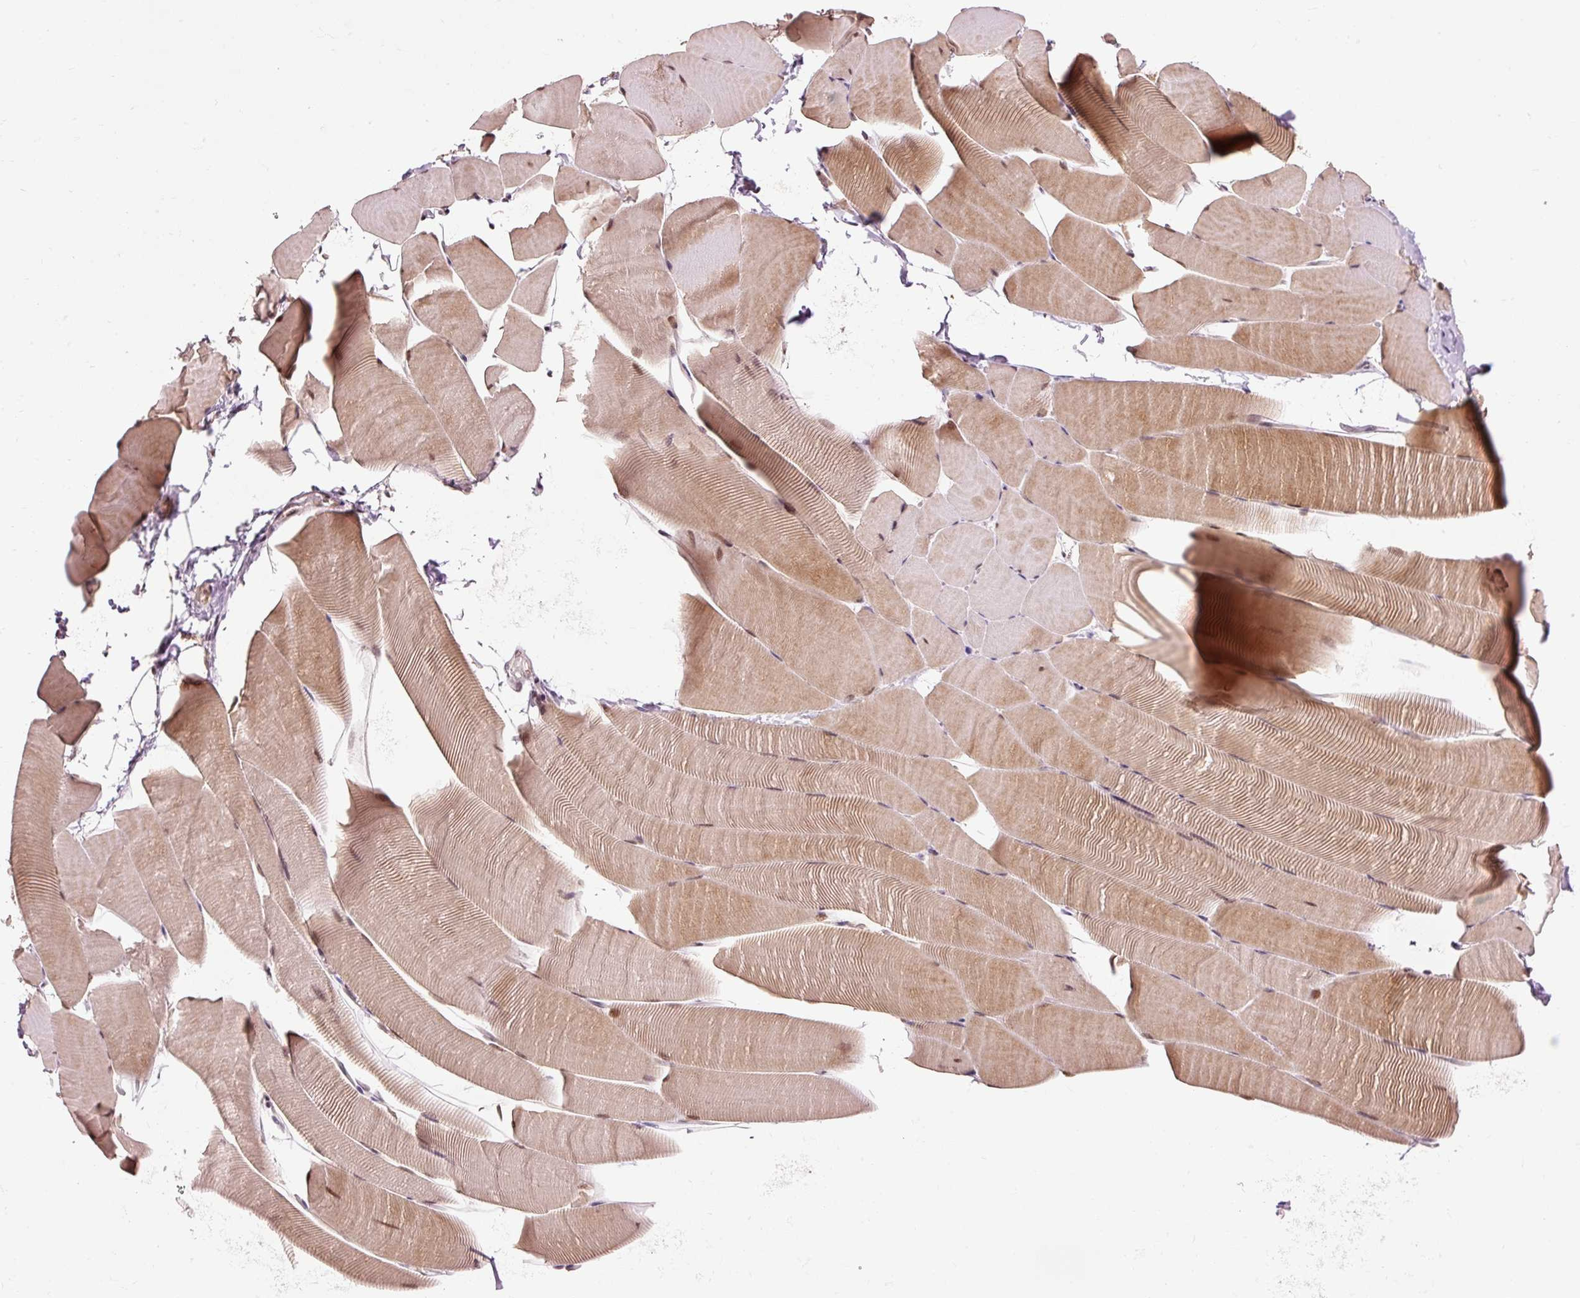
{"staining": {"intensity": "moderate", "quantity": ">75%", "location": "cytoplasmic/membranous,nuclear"}, "tissue": "skeletal muscle", "cell_type": "Myocytes", "image_type": "normal", "snomed": [{"axis": "morphology", "description": "Normal tissue, NOS"}, {"axis": "topography", "description": "Skeletal muscle"}], "caption": "Skeletal muscle stained with immunohistochemistry demonstrates moderate cytoplasmic/membranous,nuclear positivity in about >75% of myocytes.", "gene": "ZBTB44", "patient": {"sex": "male", "age": 25}}